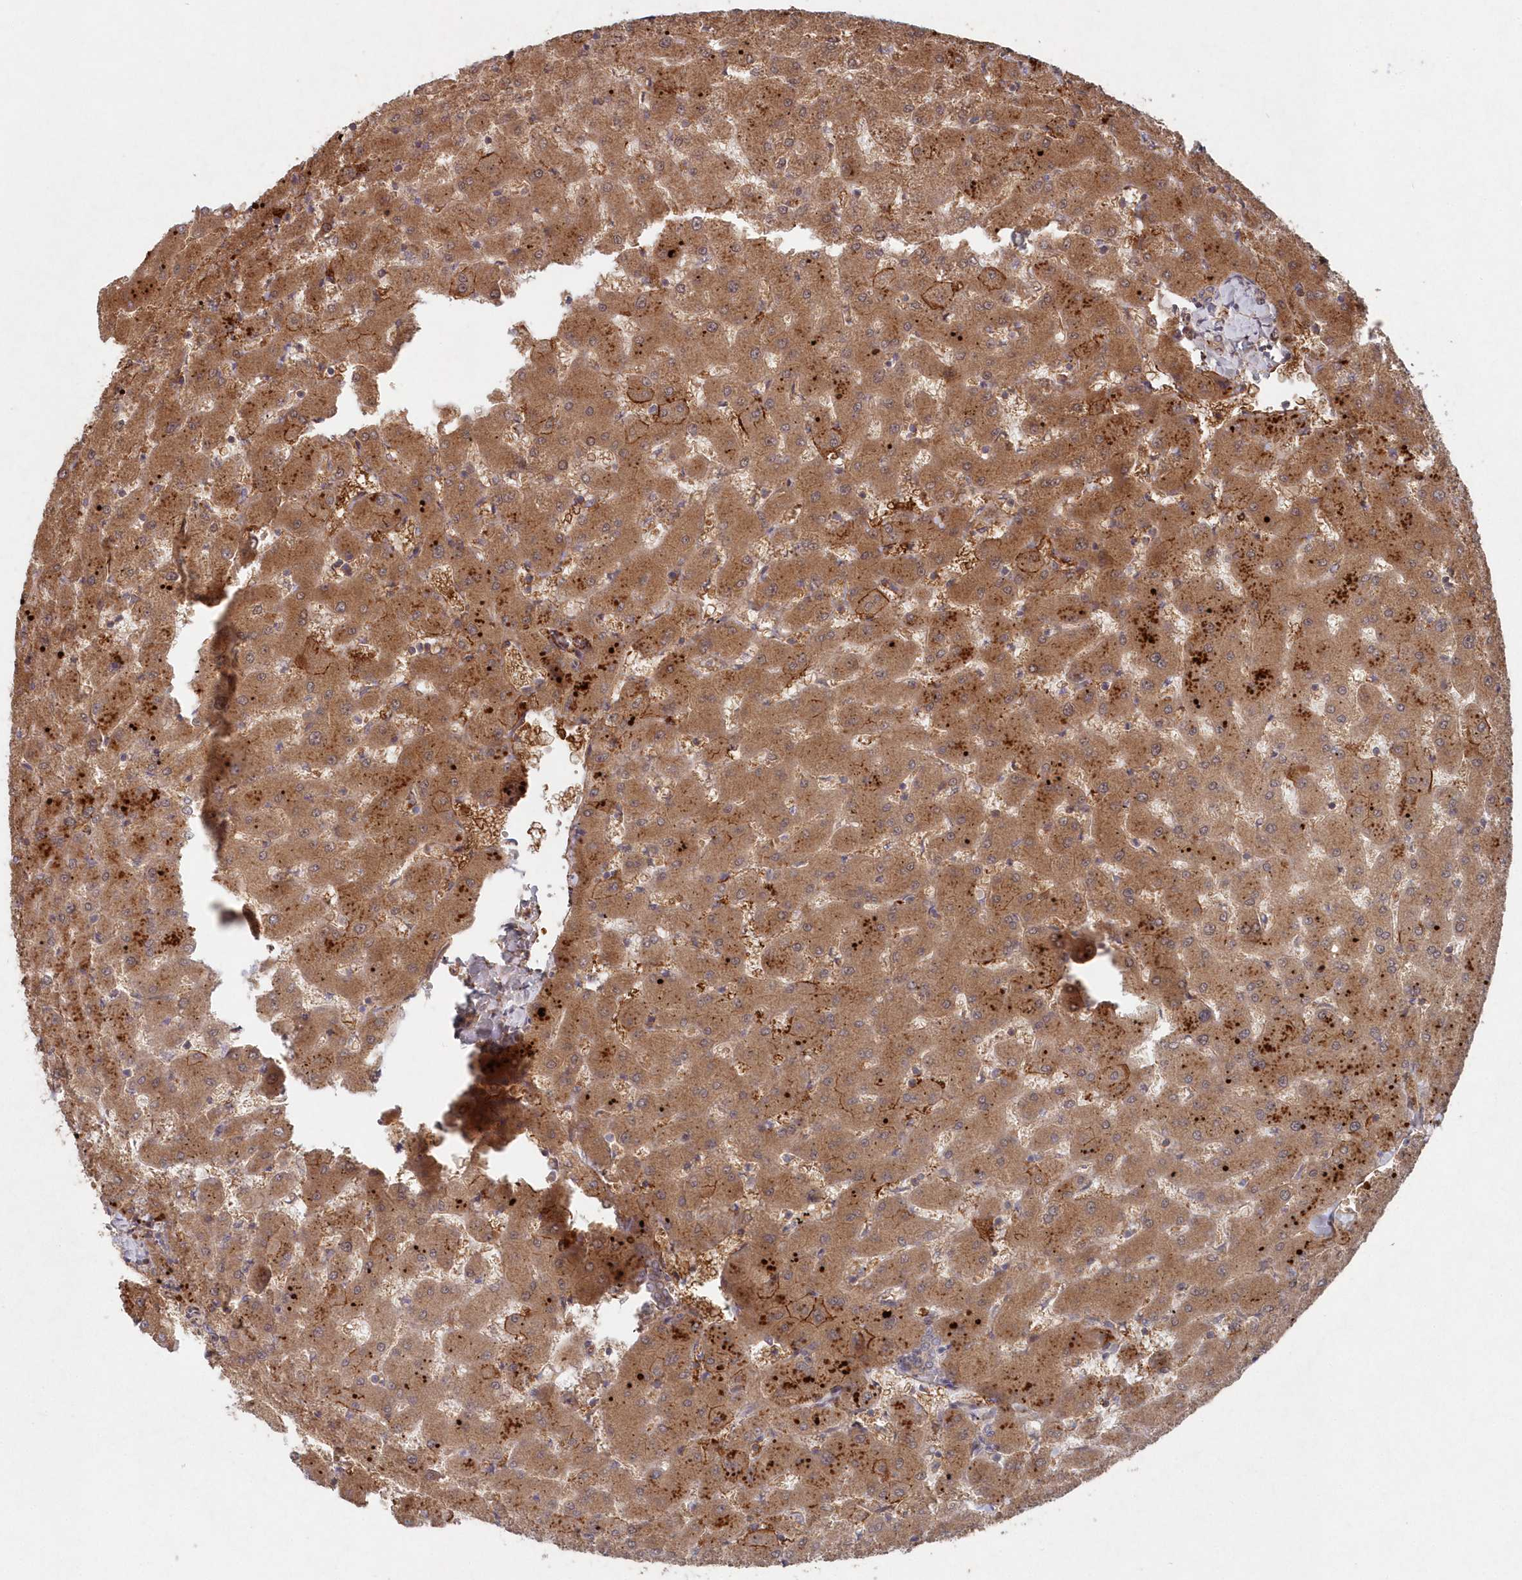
{"staining": {"intensity": "weak", "quantity": ">75%", "location": "cytoplasmic/membranous"}, "tissue": "liver", "cell_type": "Cholangiocytes", "image_type": "normal", "snomed": [{"axis": "morphology", "description": "Normal tissue, NOS"}, {"axis": "topography", "description": "Liver"}], "caption": "Immunohistochemistry (IHC) histopathology image of unremarkable human liver stained for a protein (brown), which reveals low levels of weak cytoplasmic/membranous positivity in about >75% of cholangiocytes.", "gene": "ABHD14B", "patient": {"sex": "female", "age": 63}}